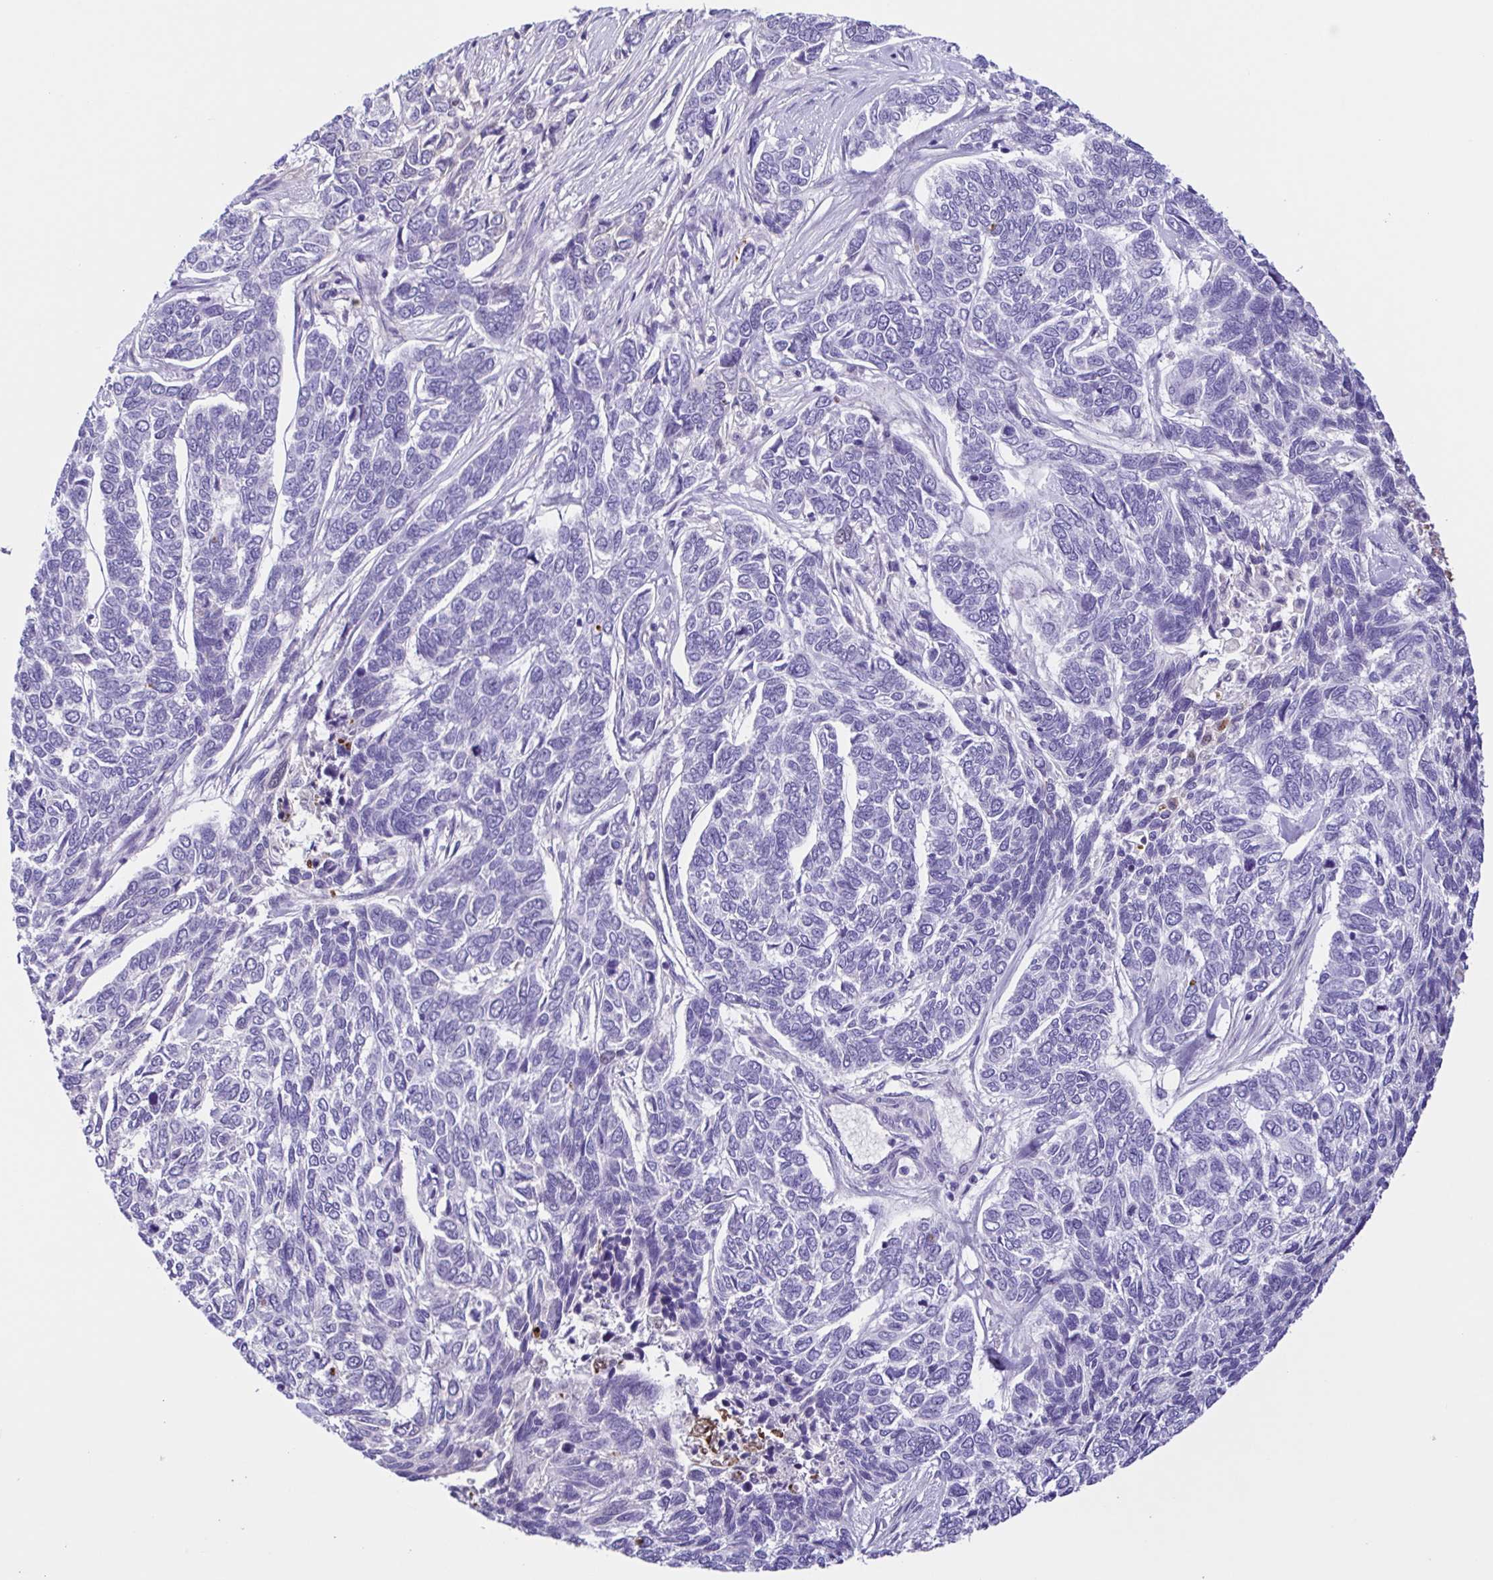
{"staining": {"intensity": "negative", "quantity": "none", "location": "none"}, "tissue": "skin cancer", "cell_type": "Tumor cells", "image_type": "cancer", "snomed": [{"axis": "morphology", "description": "Basal cell carcinoma"}, {"axis": "topography", "description": "Skin"}], "caption": "Immunohistochemical staining of skin cancer exhibits no significant expression in tumor cells. (Immunohistochemistry (ihc), brightfield microscopy, high magnification).", "gene": "IGFL1", "patient": {"sex": "female", "age": 65}}